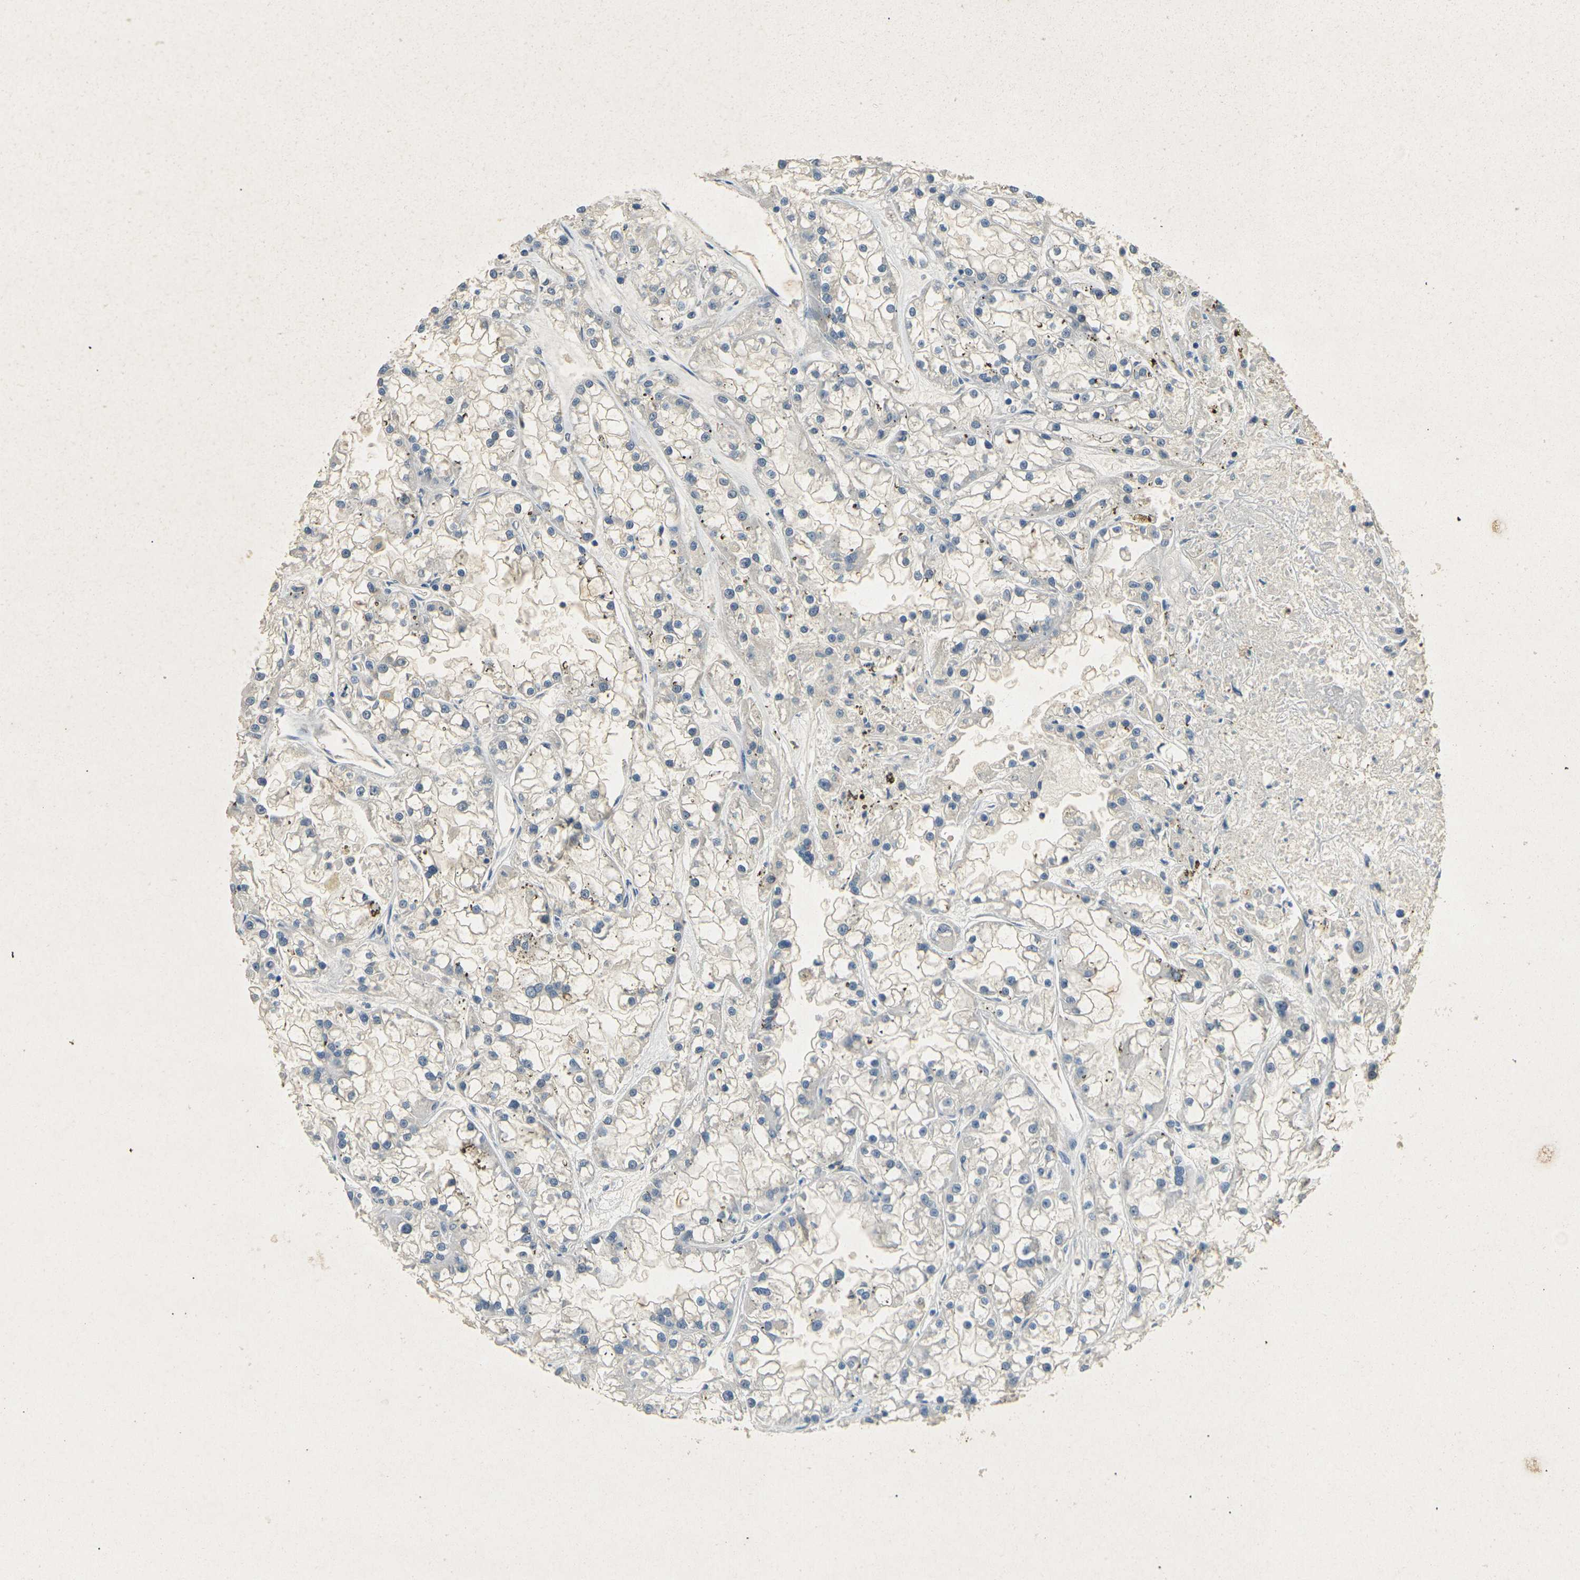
{"staining": {"intensity": "negative", "quantity": "none", "location": "none"}, "tissue": "renal cancer", "cell_type": "Tumor cells", "image_type": "cancer", "snomed": [{"axis": "morphology", "description": "Adenocarcinoma, NOS"}, {"axis": "topography", "description": "Kidney"}], "caption": "A micrograph of human renal cancer is negative for staining in tumor cells.", "gene": "SORT1", "patient": {"sex": "female", "age": 52}}